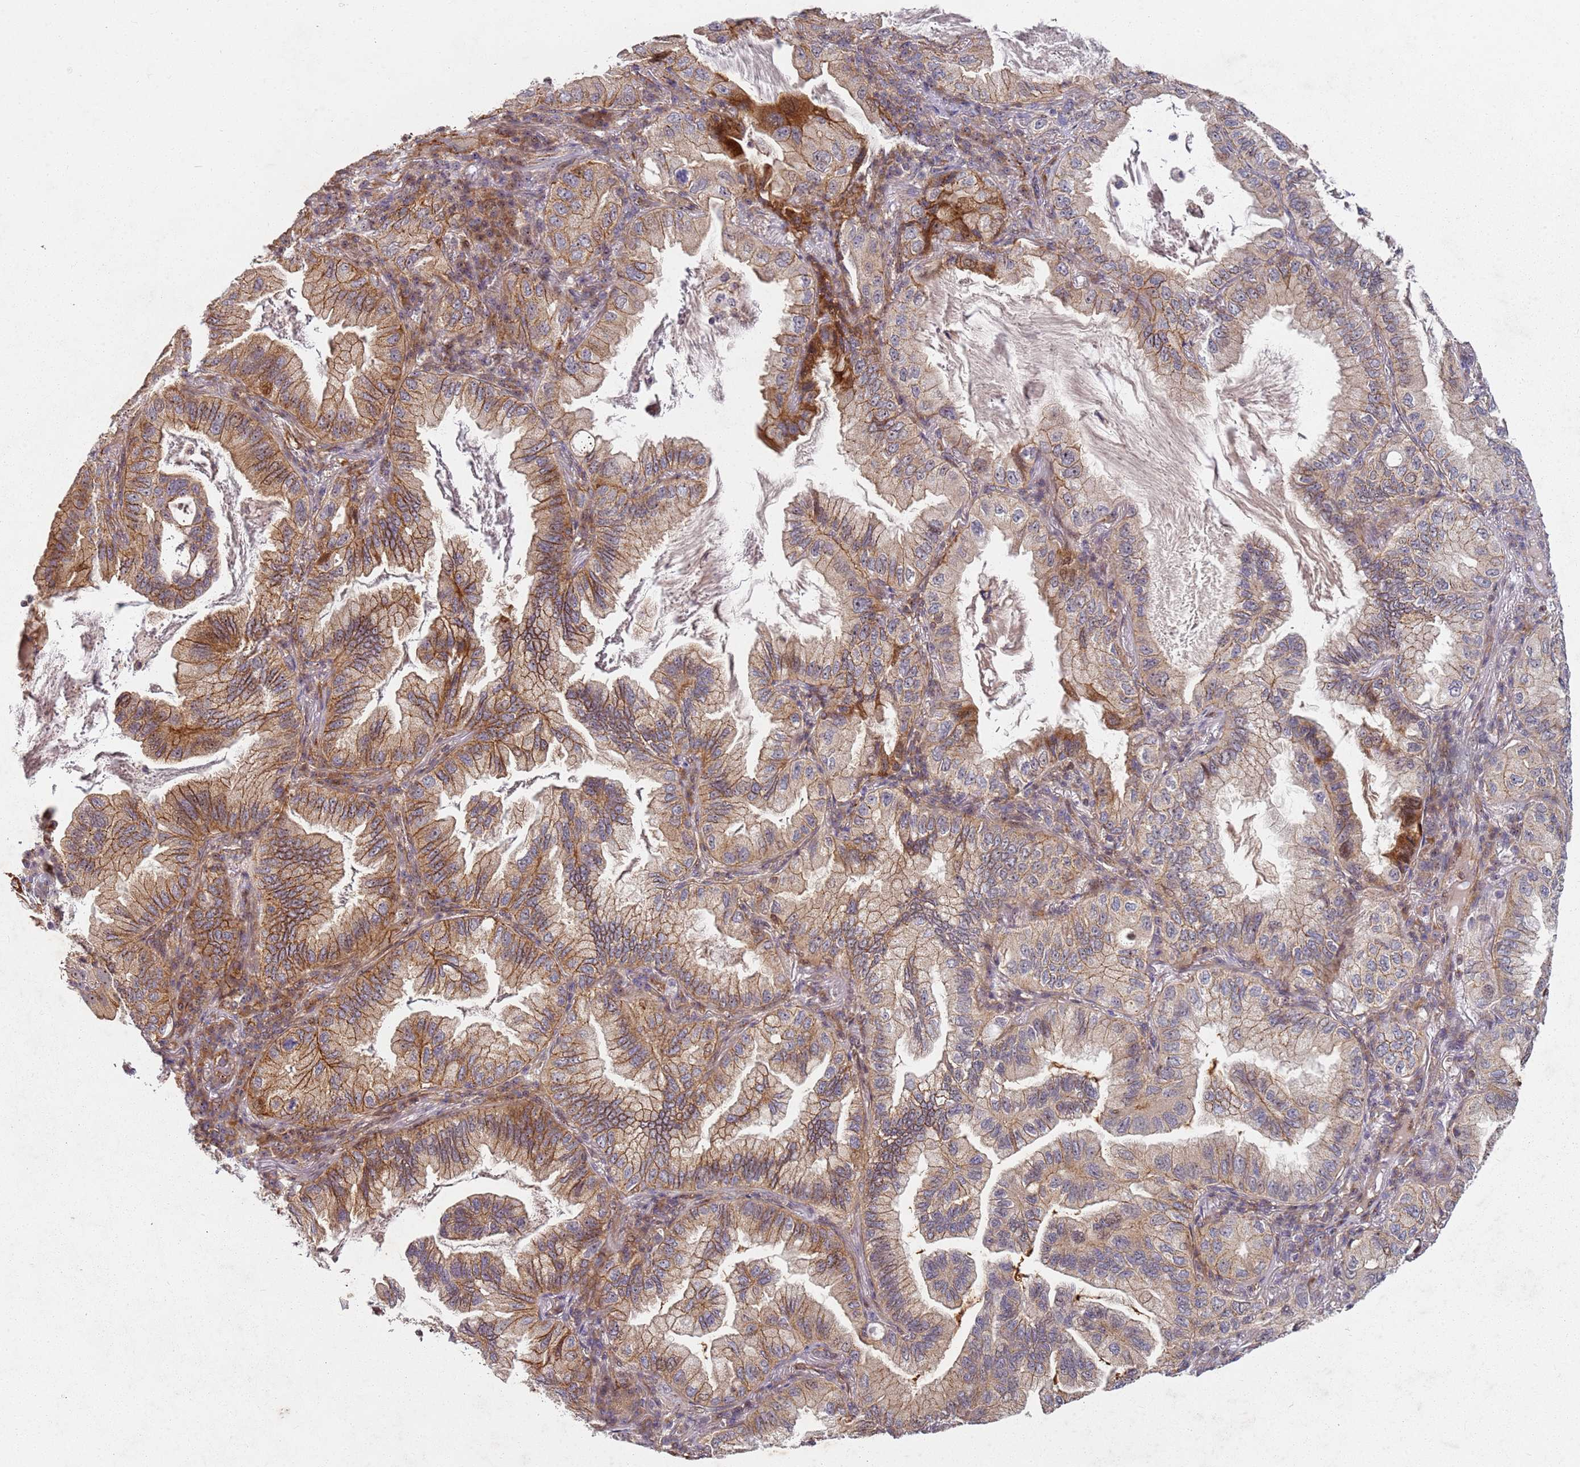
{"staining": {"intensity": "moderate", "quantity": ">75%", "location": "cytoplasmic/membranous"}, "tissue": "lung cancer", "cell_type": "Tumor cells", "image_type": "cancer", "snomed": [{"axis": "morphology", "description": "Adenocarcinoma, NOS"}, {"axis": "topography", "description": "Lung"}], "caption": "Tumor cells show medium levels of moderate cytoplasmic/membranous staining in approximately >75% of cells in lung cancer.", "gene": "C2CD4B", "patient": {"sex": "female", "age": 69}}